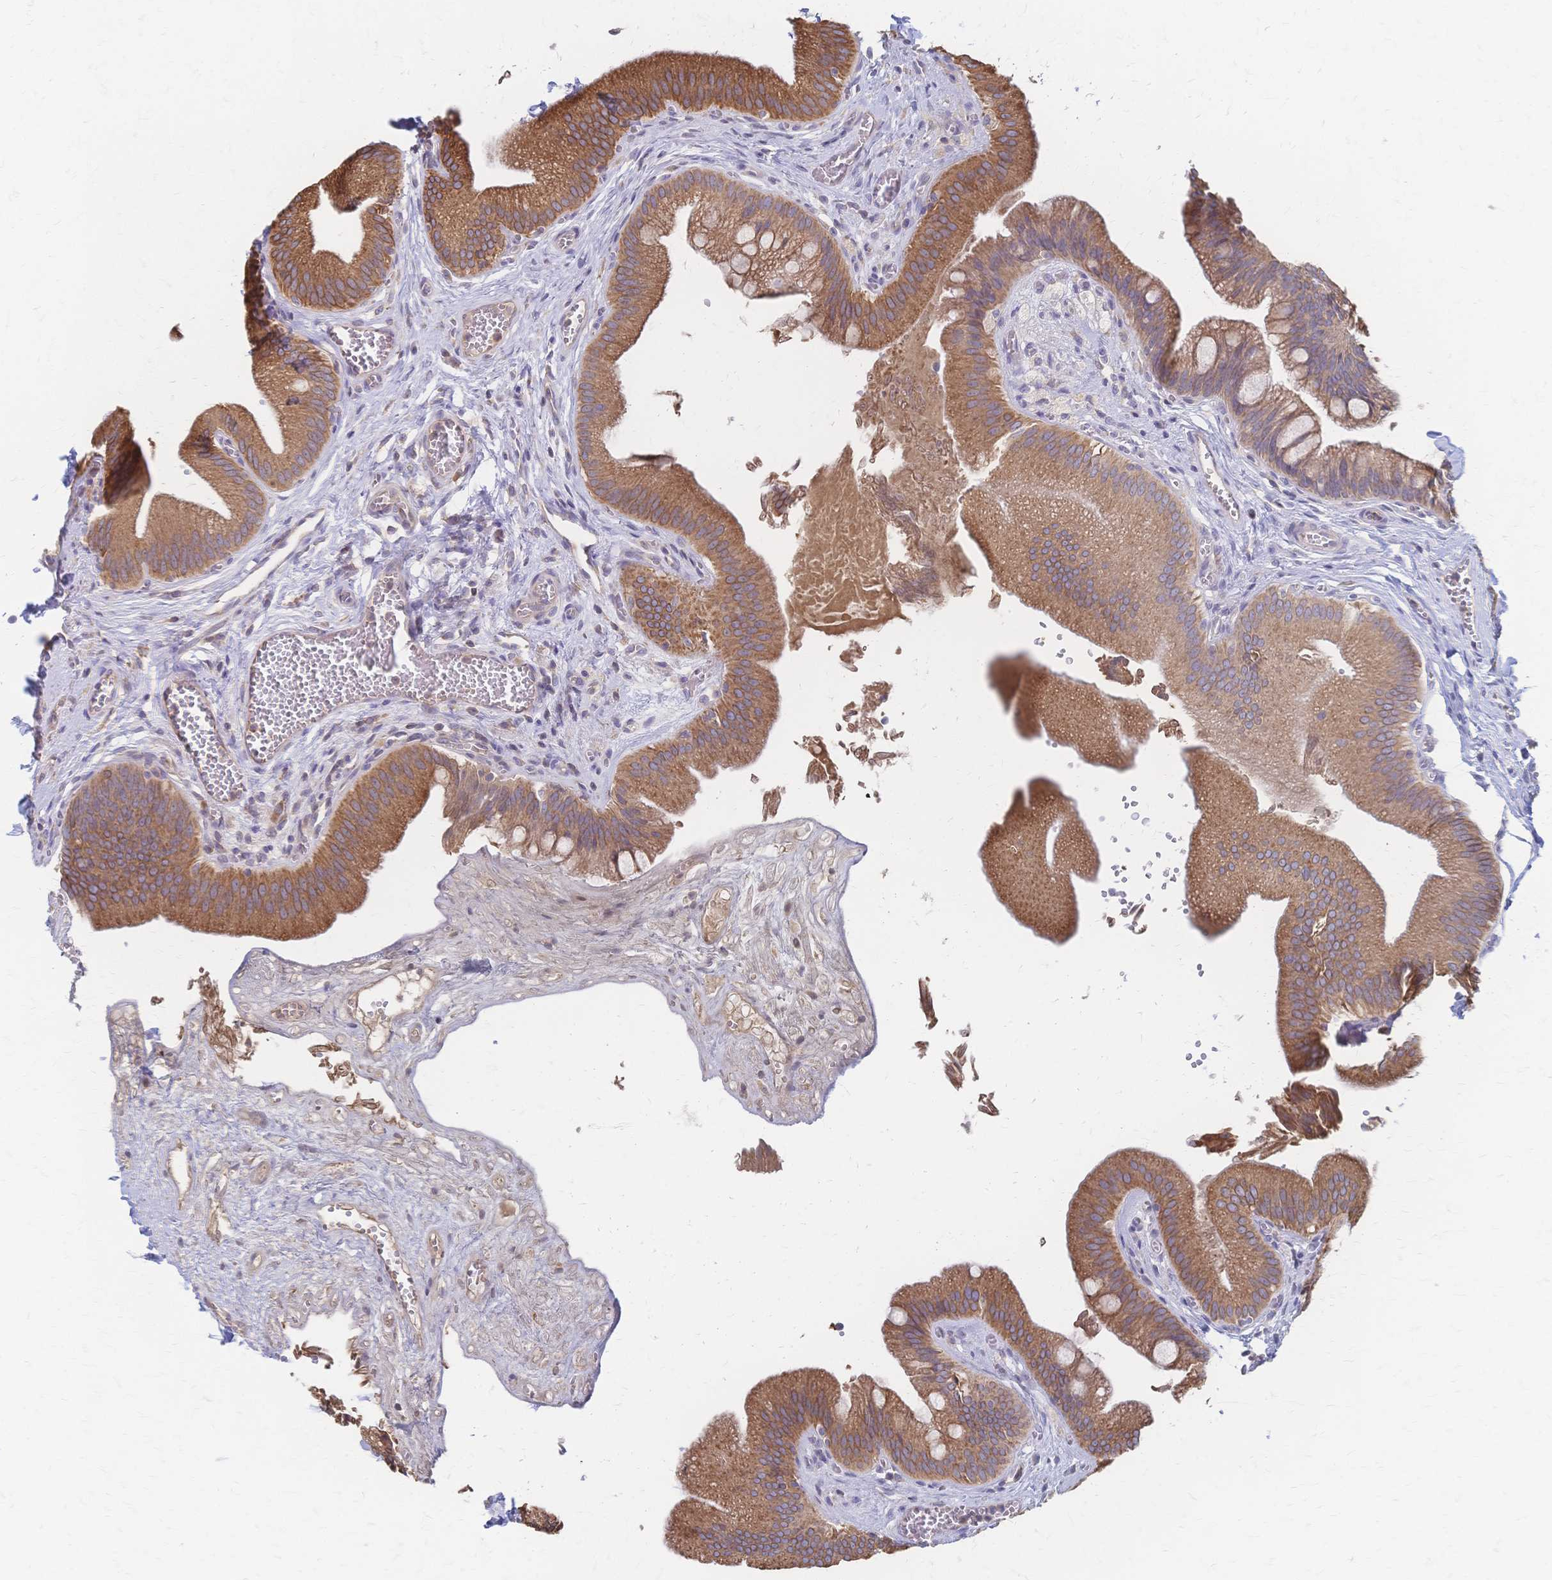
{"staining": {"intensity": "strong", "quantity": ">75%", "location": "cytoplasmic/membranous"}, "tissue": "gallbladder", "cell_type": "Glandular cells", "image_type": "normal", "snomed": [{"axis": "morphology", "description": "Normal tissue, NOS"}, {"axis": "topography", "description": "Gallbladder"}], "caption": "Unremarkable gallbladder was stained to show a protein in brown. There is high levels of strong cytoplasmic/membranous expression in approximately >75% of glandular cells.", "gene": "CYB5A", "patient": {"sex": "male", "age": 17}}